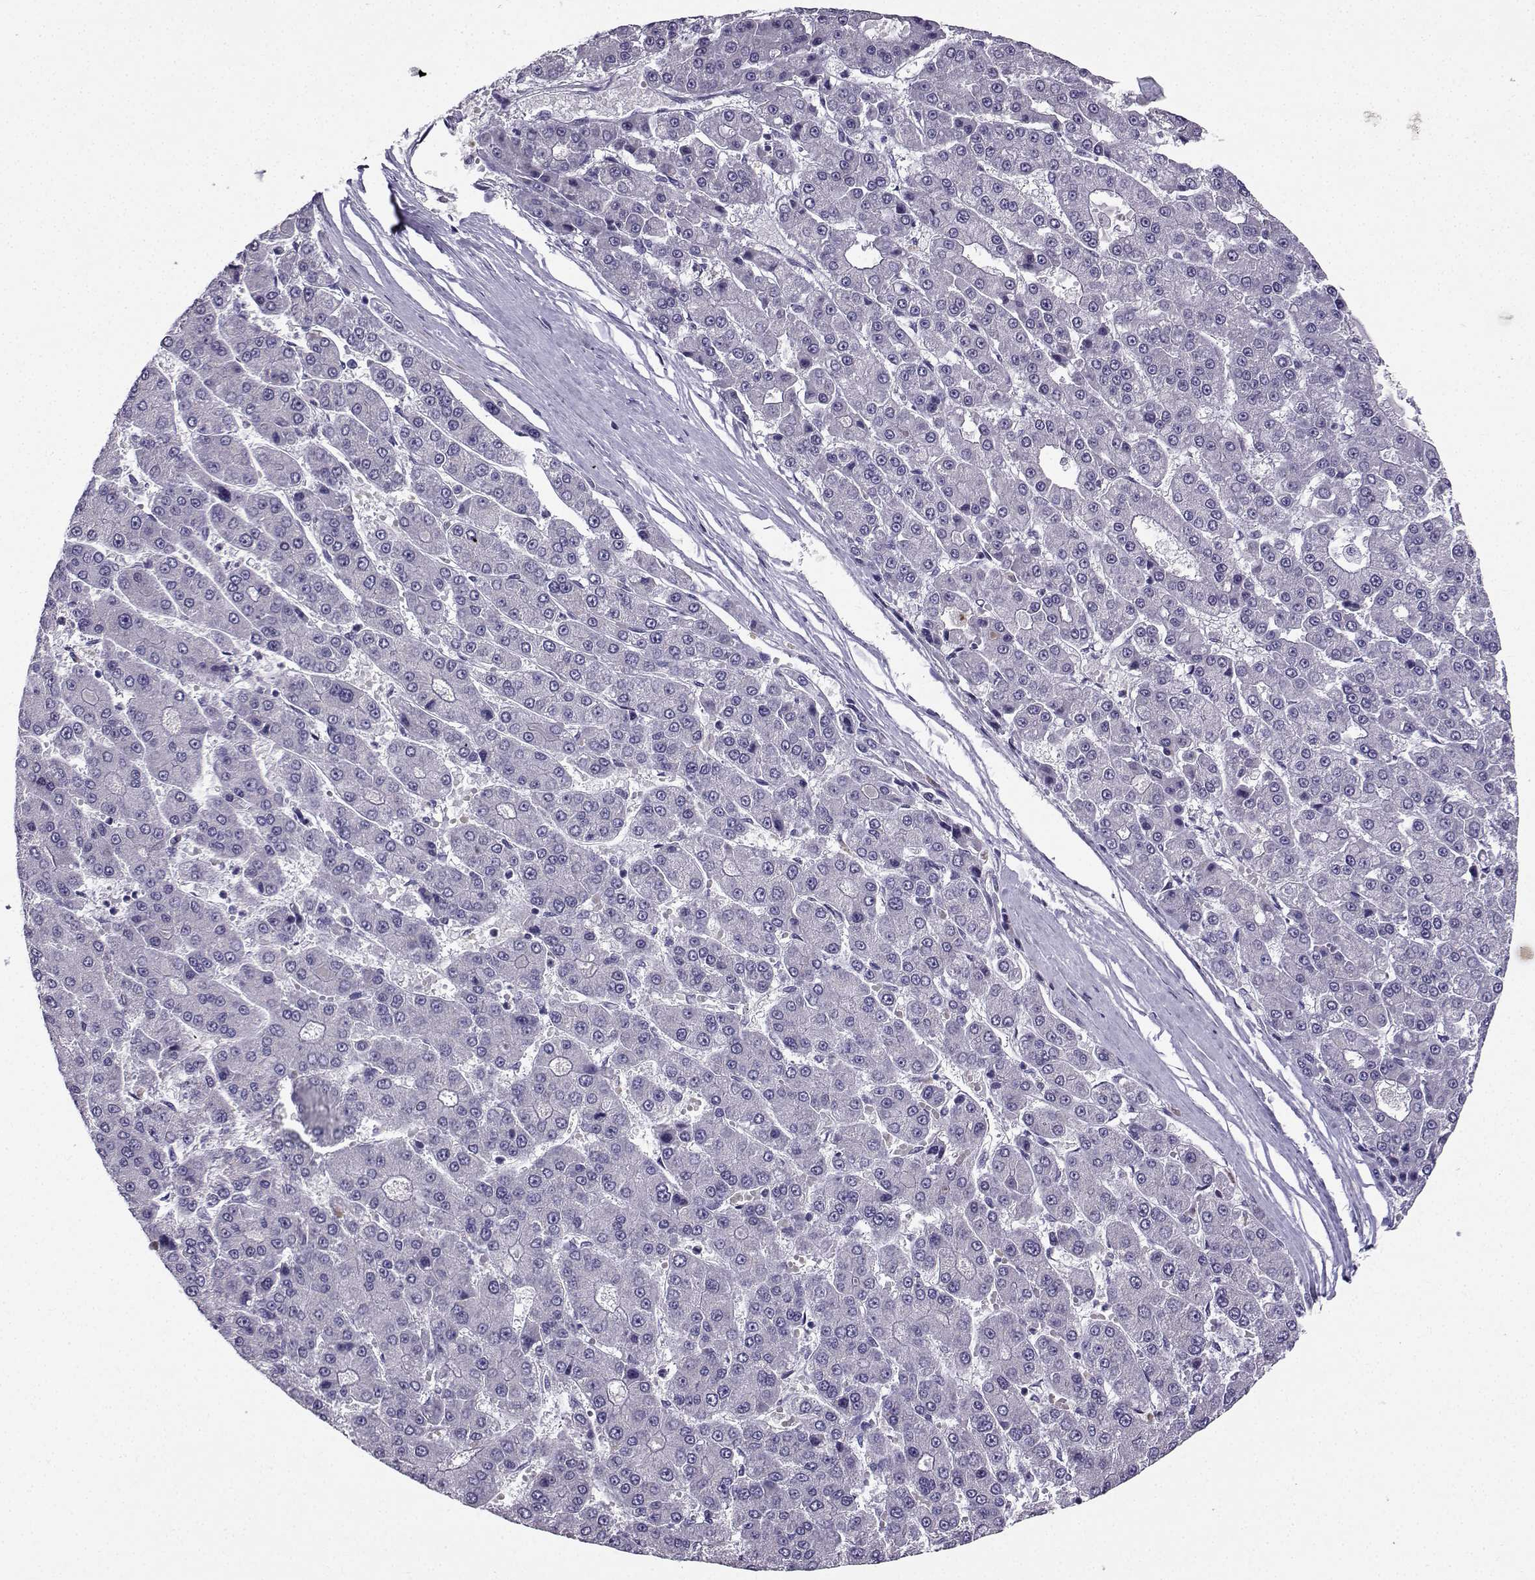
{"staining": {"intensity": "negative", "quantity": "none", "location": "none"}, "tissue": "liver cancer", "cell_type": "Tumor cells", "image_type": "cancer", "snomed": [{"axis": "morphology", "description": "Carcinoma, Hepatocellular, NOS"}, {"axis": "topography", "description": "Liver"}], "caption": "Human liver hepatocellular carcinoma stained for a protein using immunohistochemistry (IHC) reveals no staining in tumor cells.", "gene": "SPAG11B", "patient": {"sex": "male", "age": 70}}